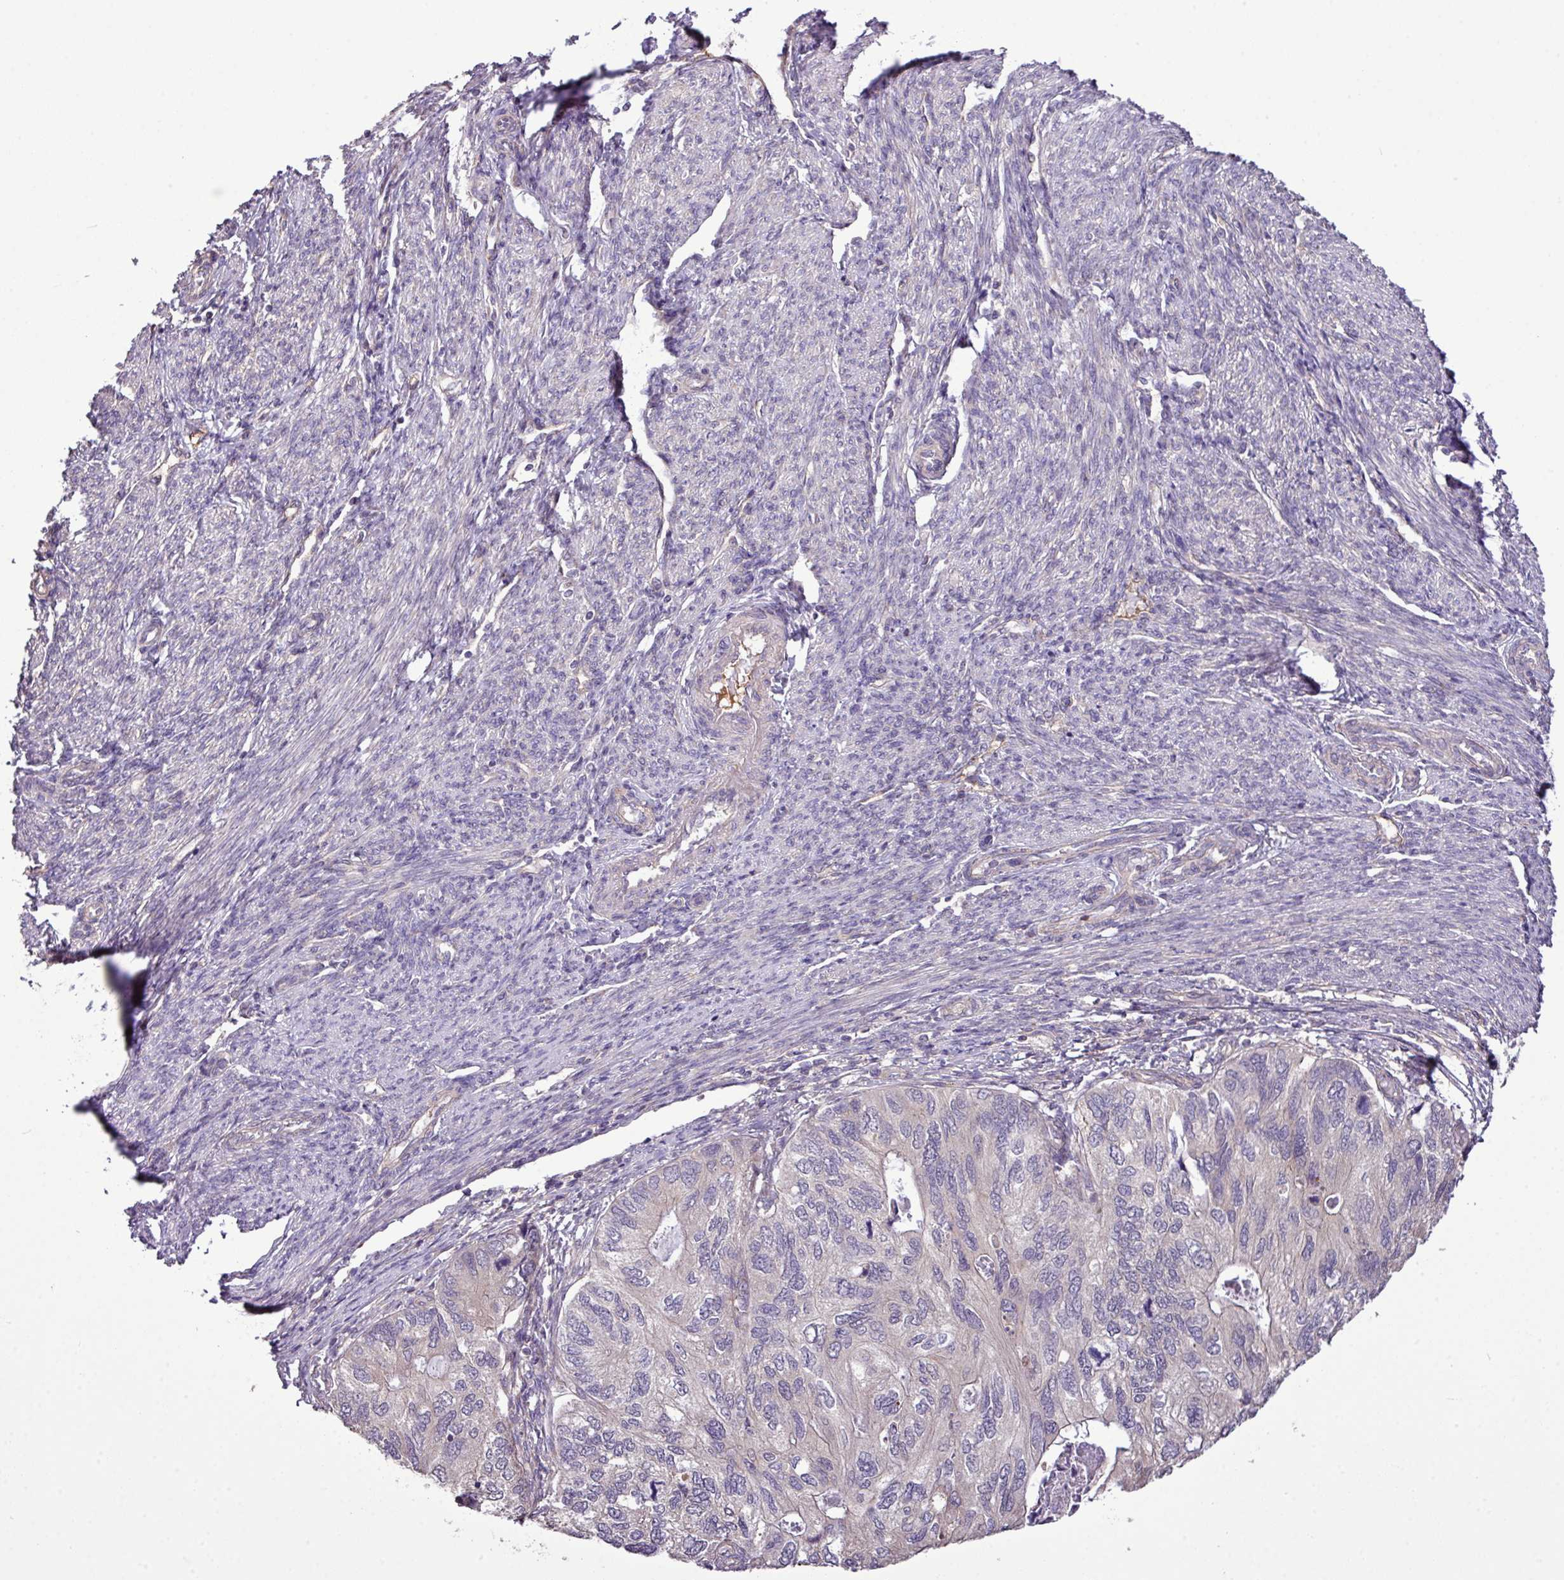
{"staining": {"intensity": "moderate", "quantity": "25%-75%", "location": "cytoplasmic/membranous"}, "tissue": "endometrial cancer", "cell_type": "Tumor cells", "image_type": "cancer", "snomed": [{"axis": "morphology", "description": "Carcinoma, NOS"}, {"axis": "topography", "description": "Uterus"}], "caption": "Protein expression analysis of endometrial cancer shows moderate cytoplasmic/membranous expression in about 25%-75% of tumor cells.", "gene": "XIAP", "patient": {"sex": "female", "age": 76}}